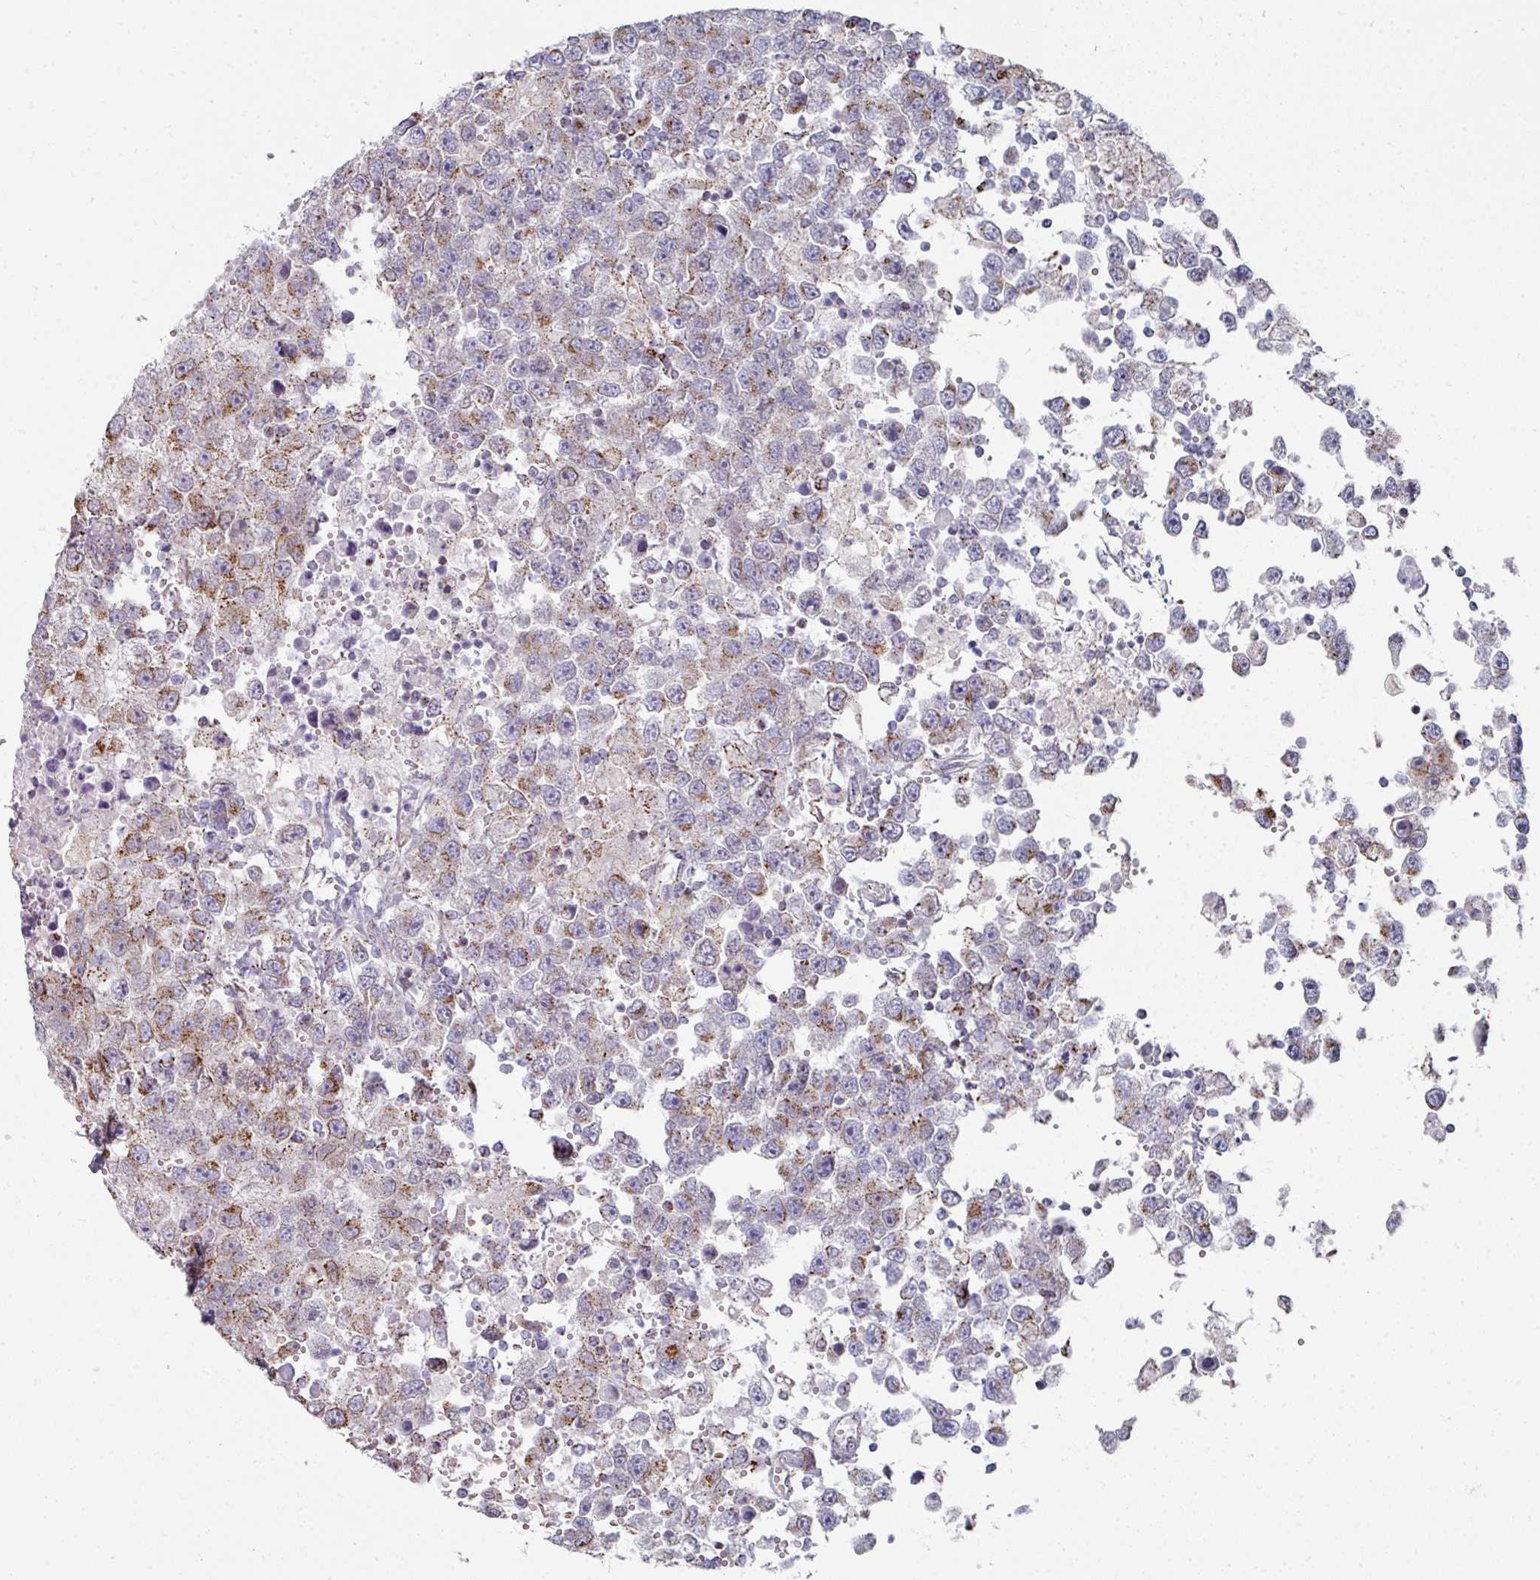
{"staining": {"intensity": "moderate", "quantity": "<25%", "location": "cytoplasmic/membranous"}, "tissue": "testis cancer", "cell_type": "Tumor cells", "image_type": "cancer", "snomed": [{"axis": "morphology", "description": "Carcinoma, Embryonal, NOS"}, {"axis": "topography", "description": "Testis"}], "caption": "IHC (DAB) staining of human testis embryonal carcinoma exhibits moderate cytoplasmic/membranous protein positivity in approximately <25% of tumor cells.", "gene": "CCDC85B", "patient": {"sex": "male", "age": 83}}